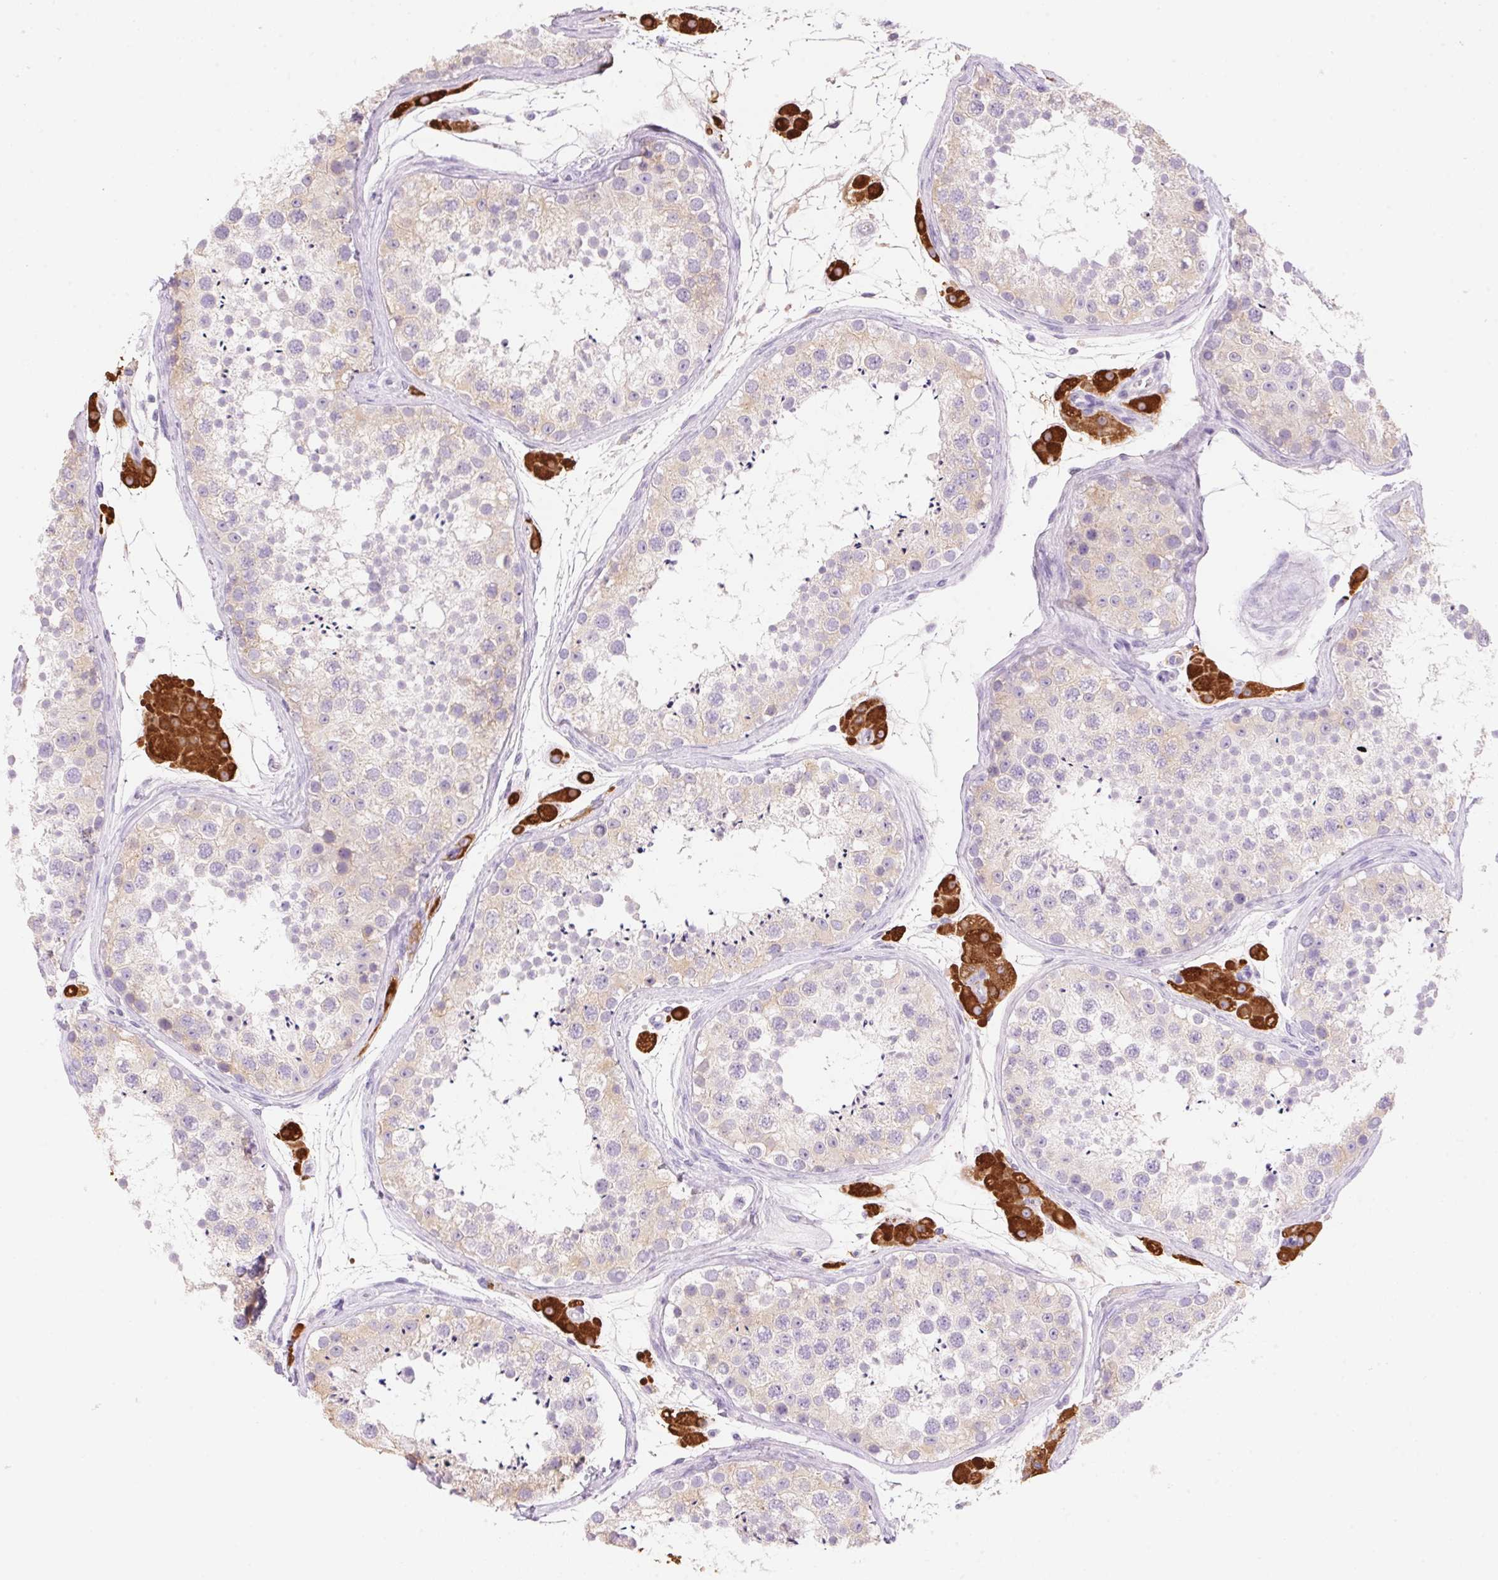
{"staining": {"intensity": "negative", "quantity": "none", "location": "none"}, "tissue": "testis", "cell_type": "Cells in seminiferous ducts", "image_type": "normal", "snomed": [{"axis": "morphology", "description": "Normal tissue, NOS"}, {"axis": "topography", "description": "Testis"}], "caption": "The micrograph exhibits no significant staining in cells in seminiferous ducts of testis. (Immunohistochemistry, brightfield microscopy, high magnification).", "gene": "DHCR24", "patient": {"sex": "male", "age": 41}}